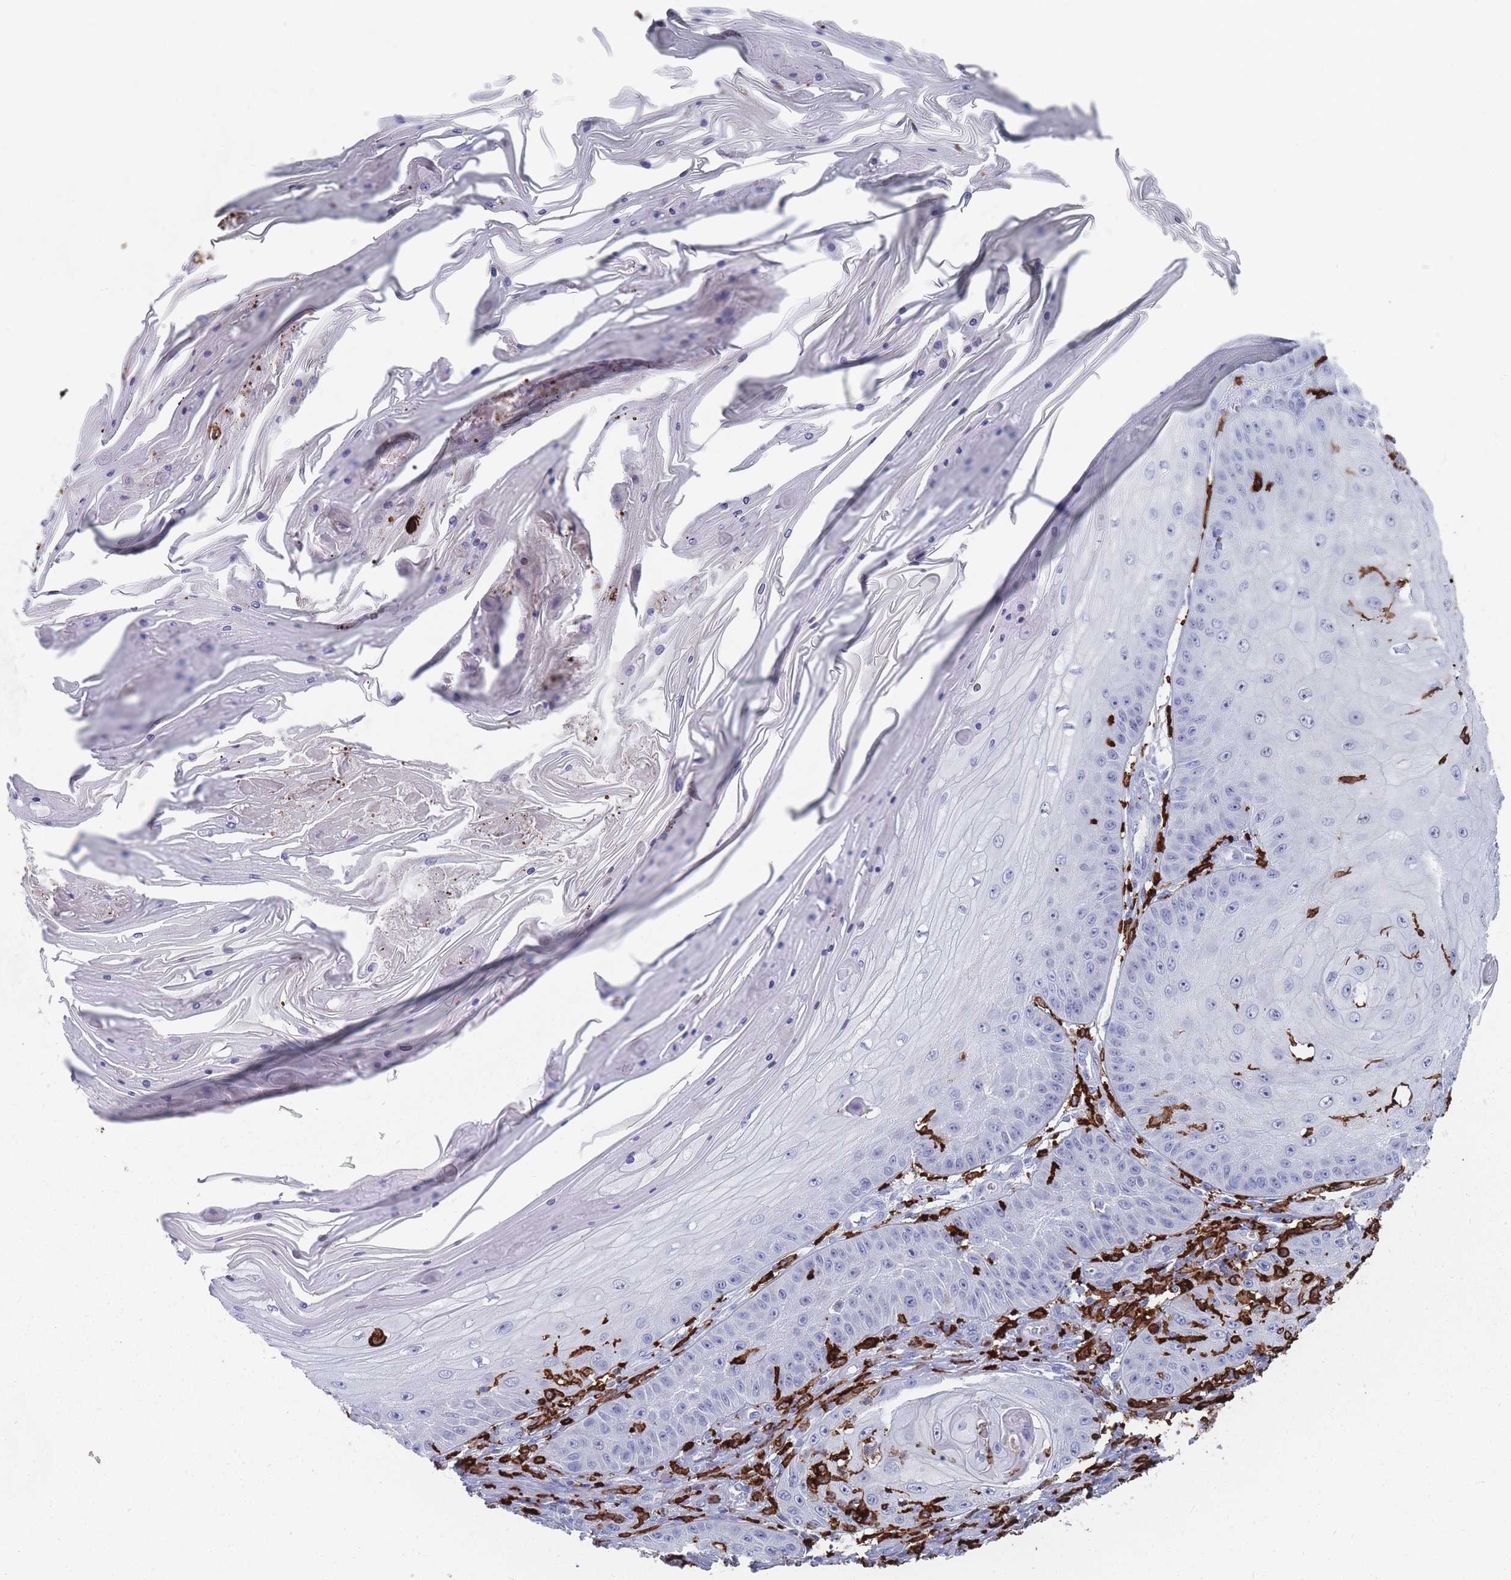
{"staining": {"intensity": "negative", "quantity": "none", "location": "none"}, "tissue": "skin cancer", "cell_type": "Tumor cells", "image_type": "cancer", "snomed": [{"axis": "morphology", "description": "Squamous cell carcinoma, NOS"}, {"axis": "topography", "description": "Skin"}], "caption": "This photomicrograph is of squamous cell carcinoma (skin) stained with immunohistochemistry to label a protein in brown with the nuclei are counter-stained blue. There is no positivity in tumor cells.", "gene": "AIF1", "patient": {"sex": "male", "age": 70}}